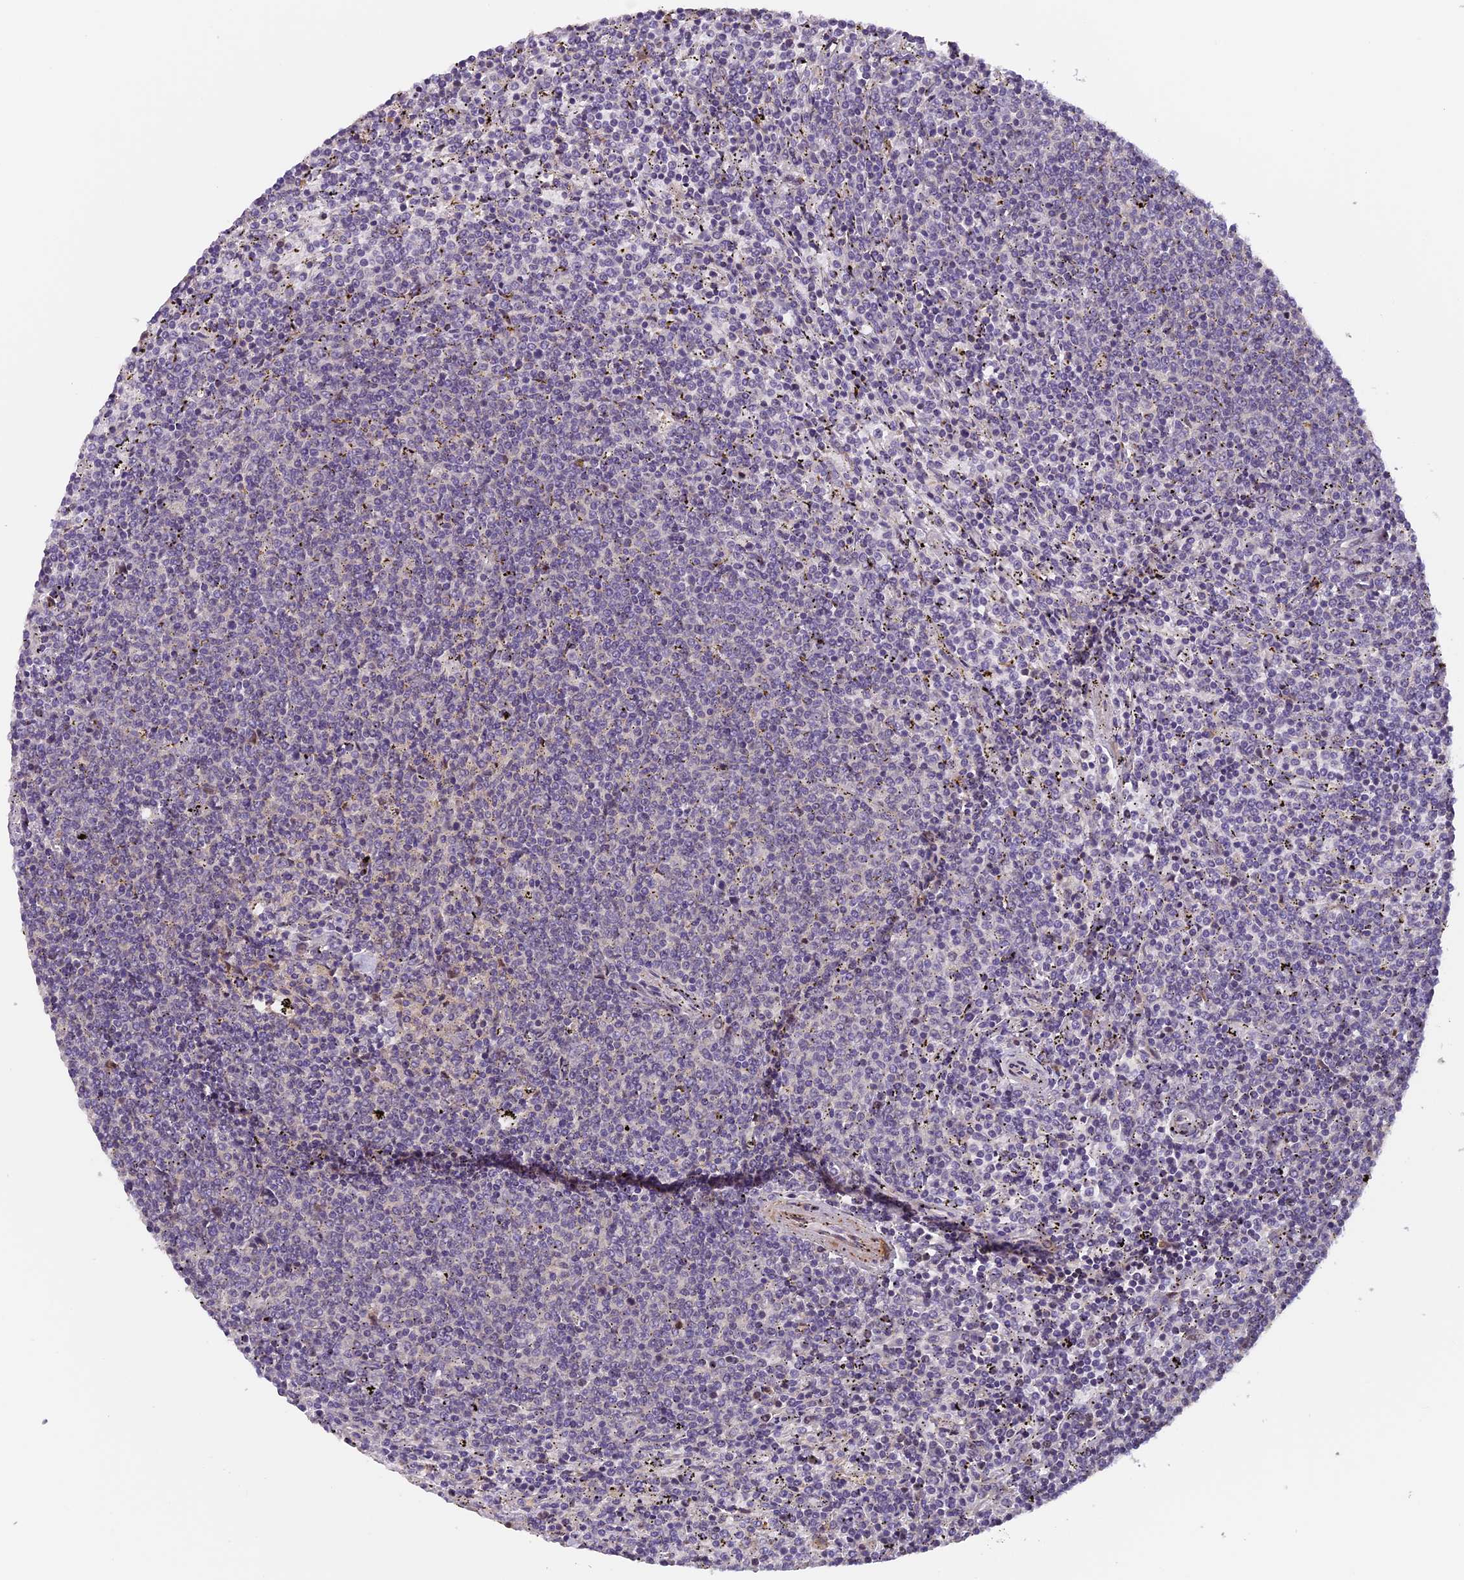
{"staining": {"intensity": "negative", "quantity": "none", "location": "none"}, "tissue": "lymphoma", "cell_type": "Tumor cells", "image_type": "cancer", "snomed": [{"axis": "morphology", "description": "Malignant lymphoma, non-Hodgkin's type, Low grade"}, {"axis": "topography", "description": "Spleen"}], "caption": "Low-grade malignant lymphoma, non-Hodgkin's type was stained to show a protein in brown. There is no significant staining in tumor cells.", "gene": "RAB28", "patient": {"sex": "female", "age": 50}}